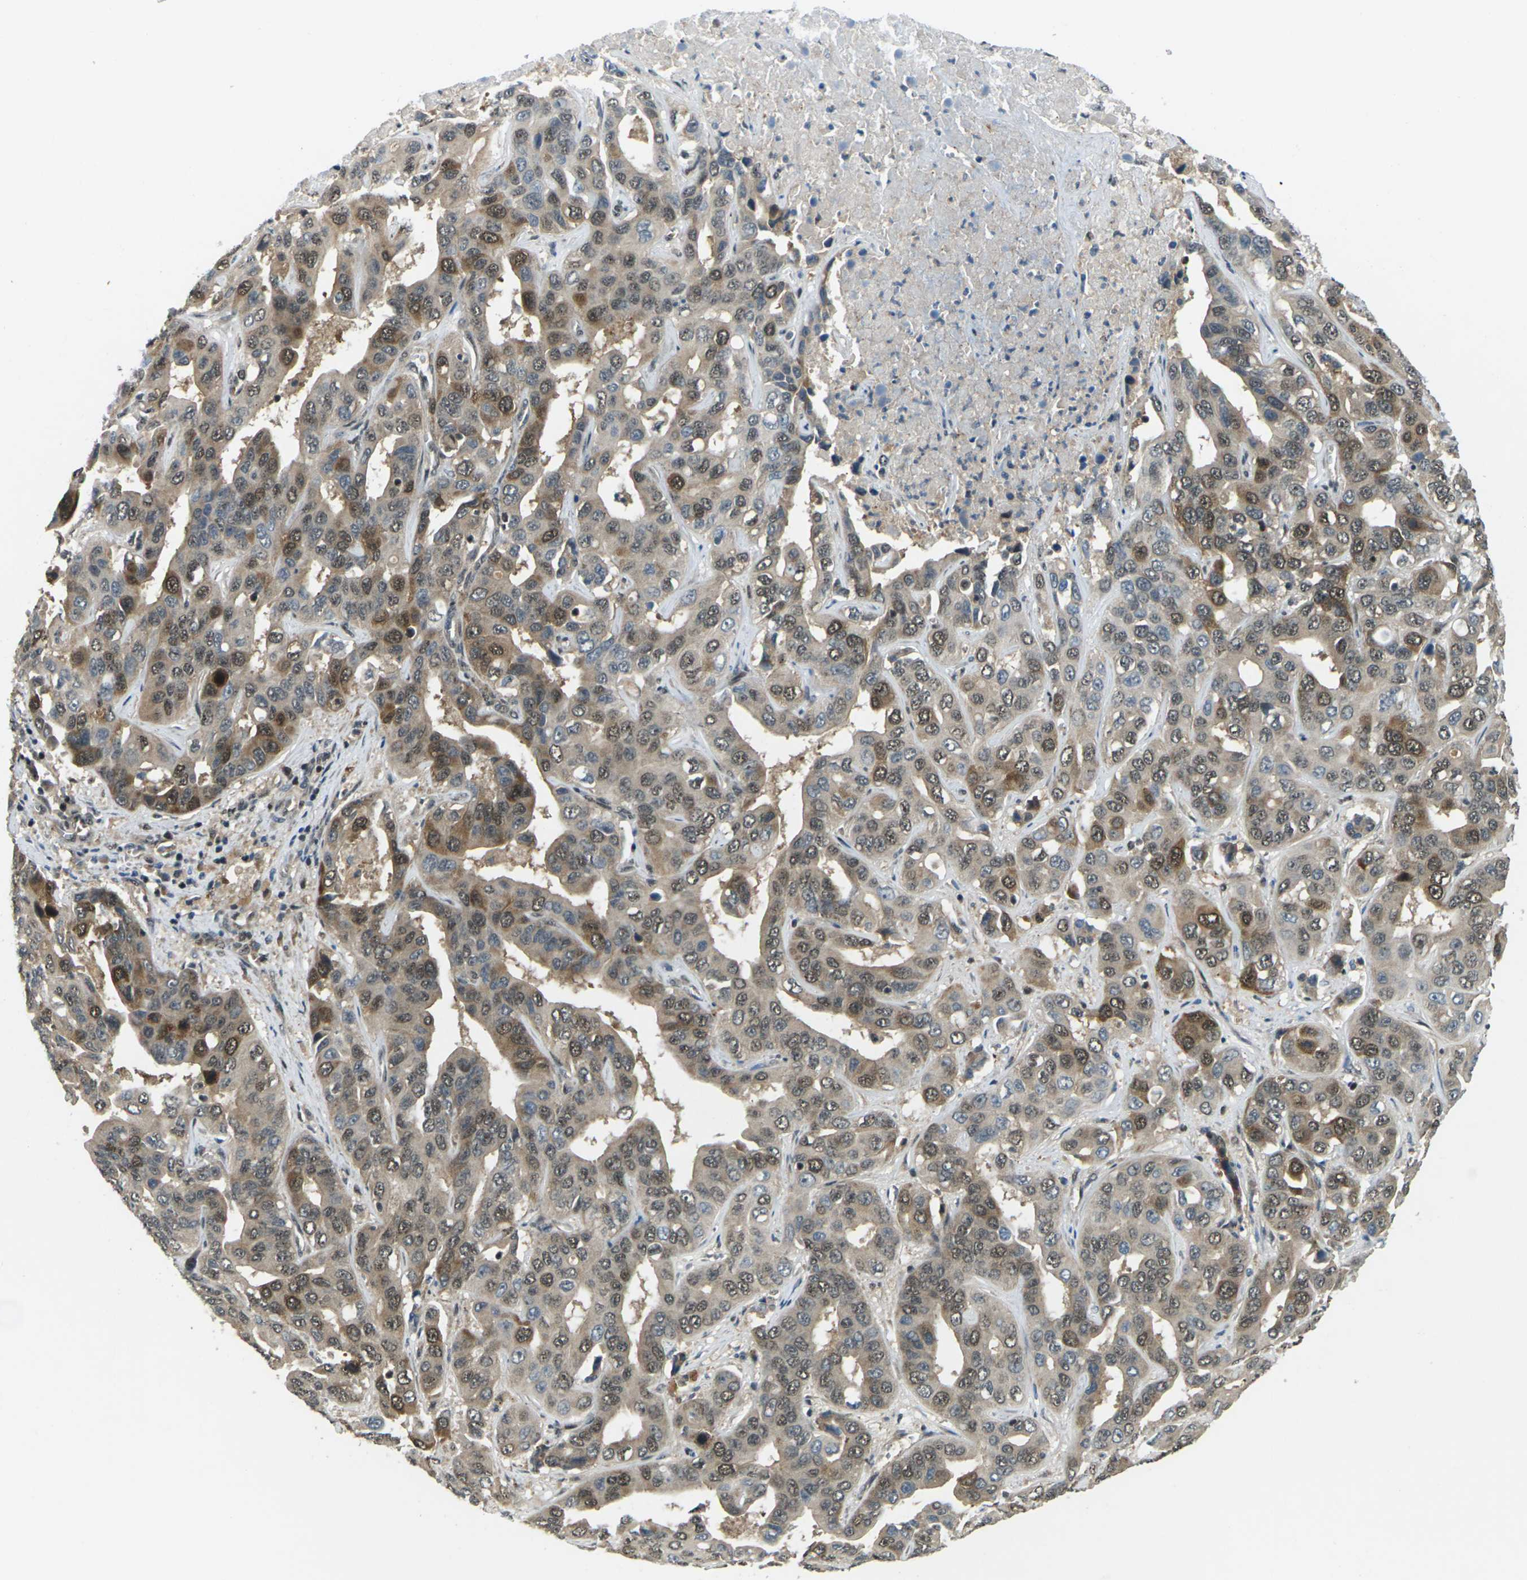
{"staining": {"intensity": "moderate", "quantity": "25%-75%", "location": "cytoplasmic/membranous,nuclear"}, "tissue": "liver cancer", "cell_type": "Tumor cells", "image_type": "cancer", "snomed": [{"axis": "morphology", "description": "Cholangiocarcinoma"}, {"axis": "topography", "description": "Liver"}], "caption": "Immunohistochemistry staining of liver cancer, which displays medium levels of moderate cytoplasmic/membranous and nuclear expression in approximately 25%-75% of tumor cells indicating moderate cytoplasmic/membranous and nuclear protein expression. The staining was performed using DAB (3,3'-diaminobenzidine) (brown) for protein detection and nuclei were counterstained in hematoxylin (blue).", "gene": "UBE2S", "patient": {"sex": "female", "age": 52}}